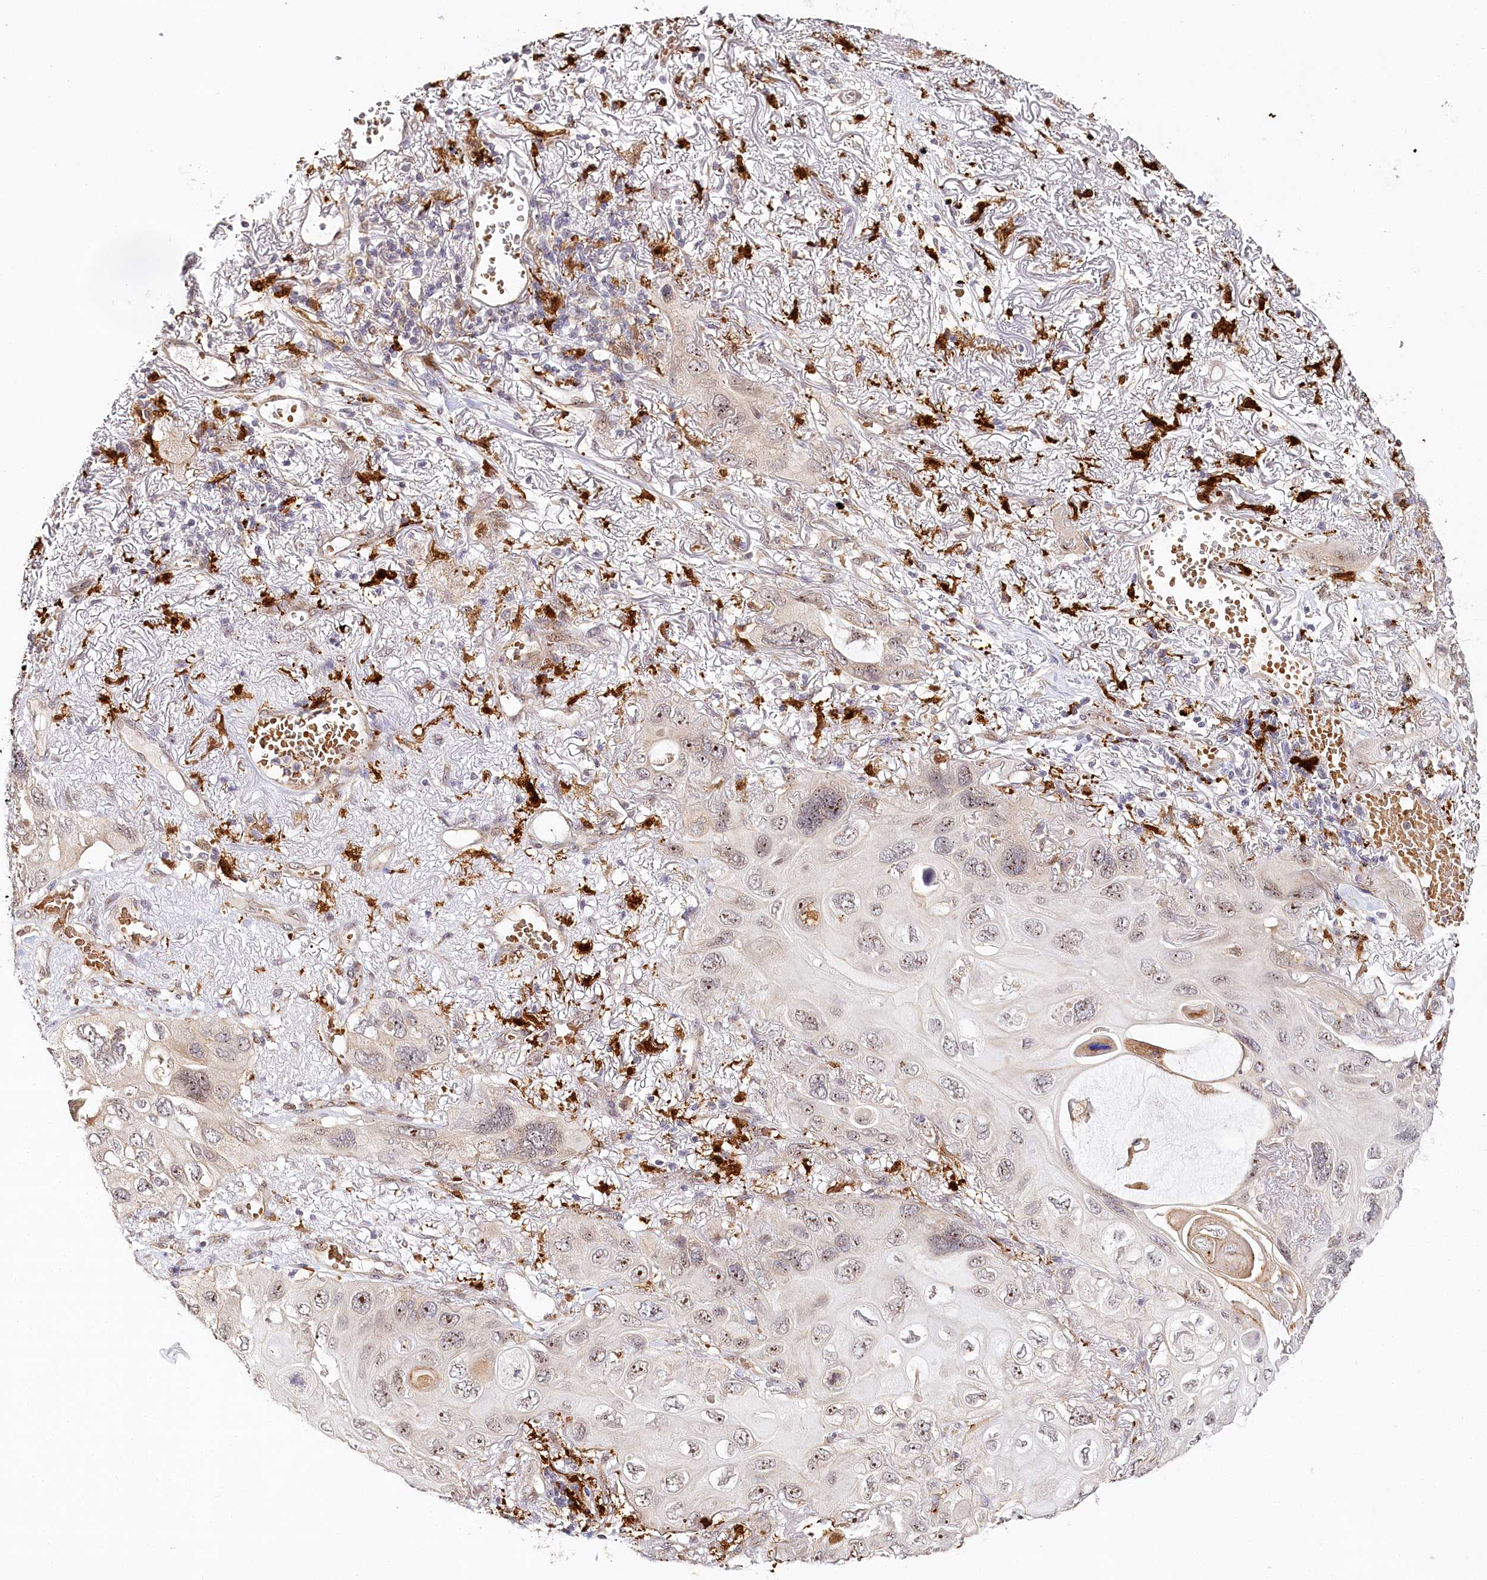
{"staining": {"intensity": "moderate", "quantity": "<25%", "location": "nuclear"}, "tissue": "lung cancer", "cell_type": "Tumor cells", "image_type": "cancer", "snomed": [{"axis": "morphology", "description": "Squamous cell carcinoma, NOS"}, {"axis": "topography", "description": "Lung"}], "caption": "The immunohistochemical stain highlights moderate nuclear staining in tumor cells of lung cancer tissue.", "gene": "WDR36", "patient": {"sex": "female", "age": 73}}